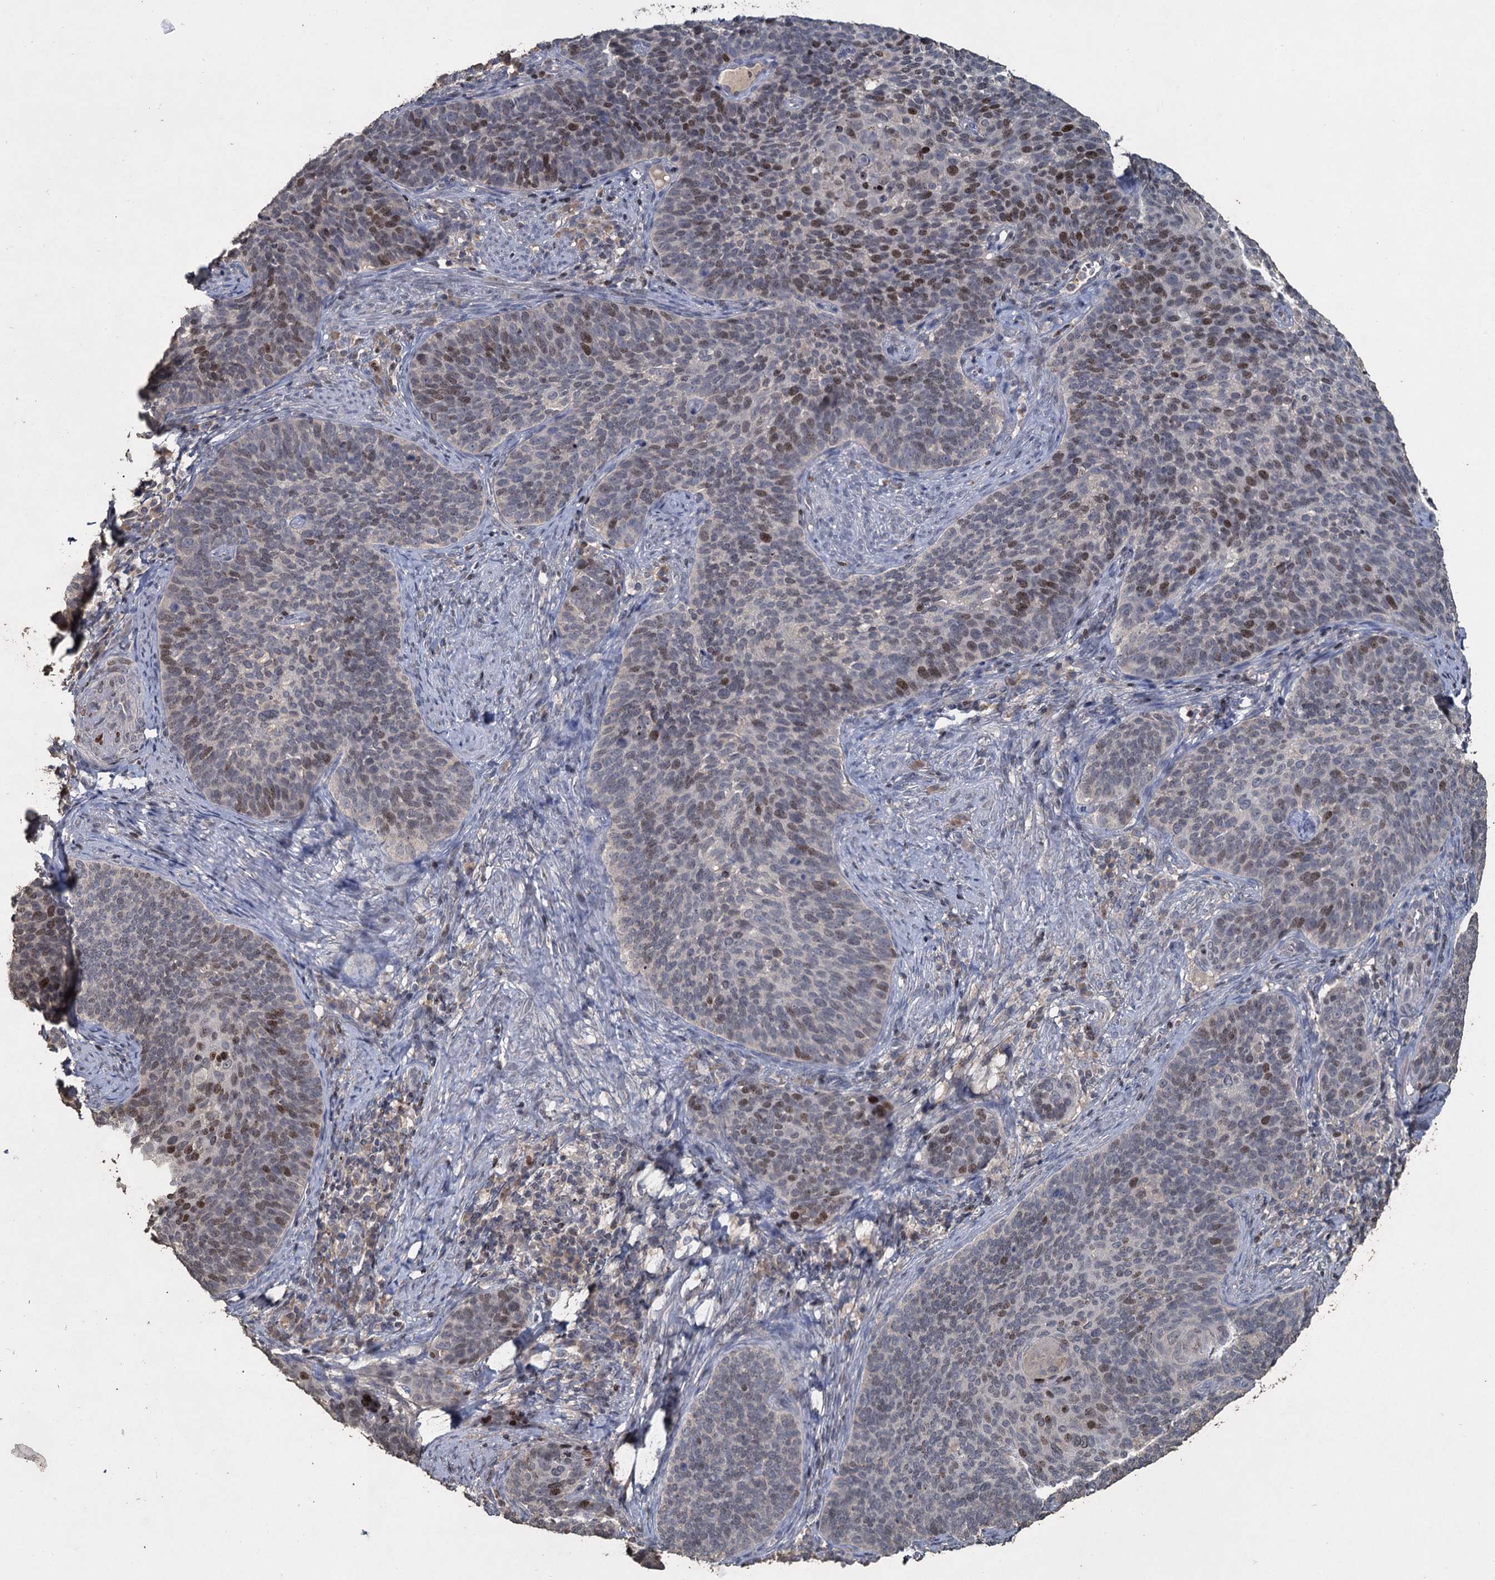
{"staining": {"intensity": "moderate", "quantity": "<25%", "location": "nuclear"}, "tissue": "cervical cancer", "cell_type": "Tumor cells", "image_type": "cancer", "snomed": [{"axis": "morphology", "description": "Normal tissue, NOS"}, {"axis": "morphology", "description": "Squamous cell carcinoma, NOS"}, {"axis": "topography", "description": "Cervix"}], "caption": "There is low levels of moderate nuclear positivity in tumor cells of cervical cancer (squamous cell carcinoma), as demonstrated by immunohistochemical staining (brown color).", "gene": "CCDC61", "patient": {"sex": "female", "age": 39}}